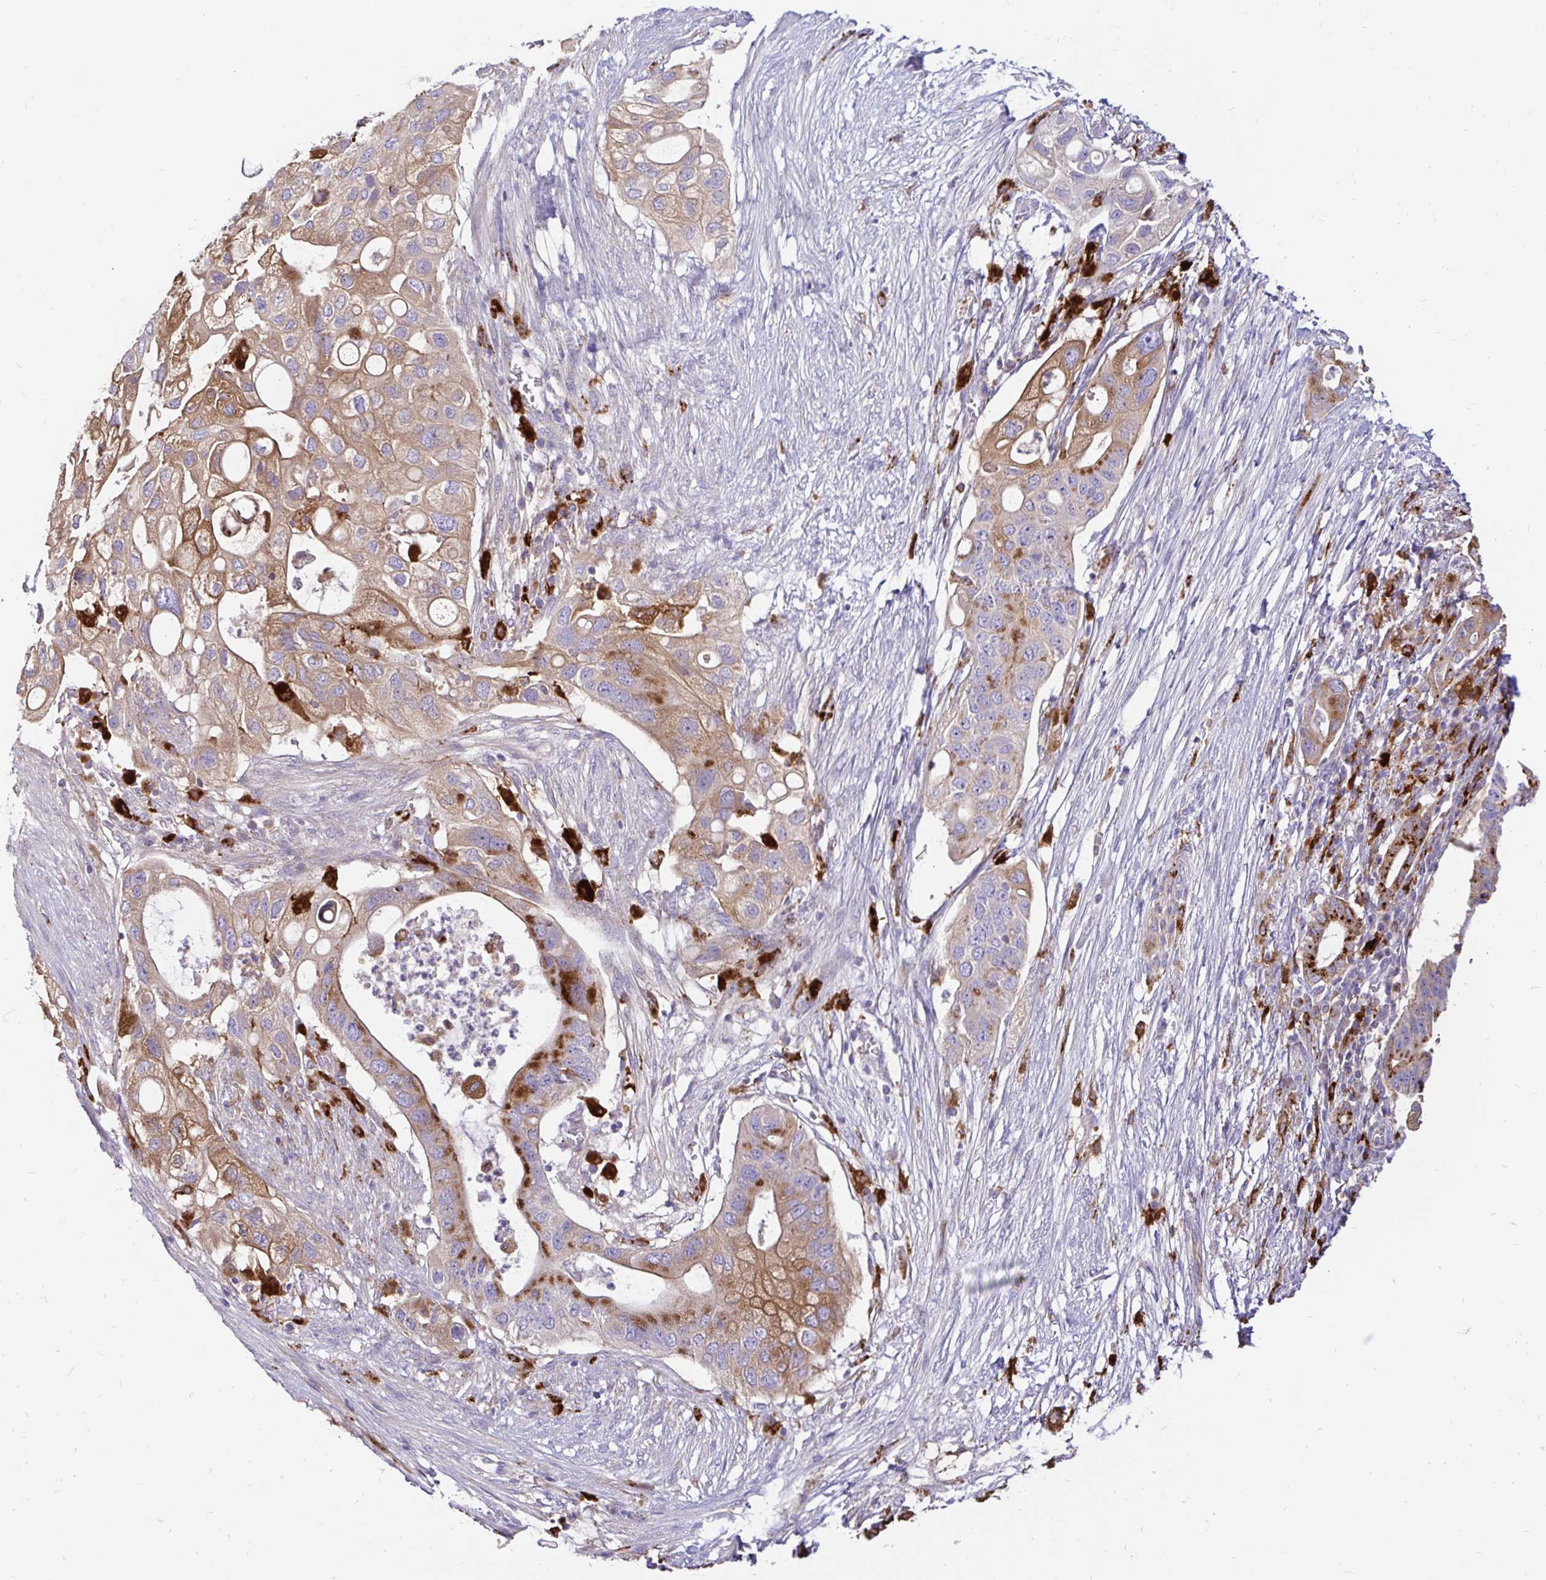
{"staining": {"intensity": "moderate", "quantity": ">75%", "location": "cytoplasmic/membranous"}, "tissue": "pancreatic cancer", "cell_type": "Tumor cells", "image_type": "cancer", "snomed": [{"axis": "morphology", "description": "Adenocarcinoma, NOS"}, {"axis": "topography", "description": "Pancreas"}], "caption": "The immunohistochemical stain labels moderate cytoplasmic/membranous positivity in tumor cells of adenocarcinoma (pancreatic) tissue.", "gene": "FUCA1", "patient": {"sex": "female", "age": 72}}